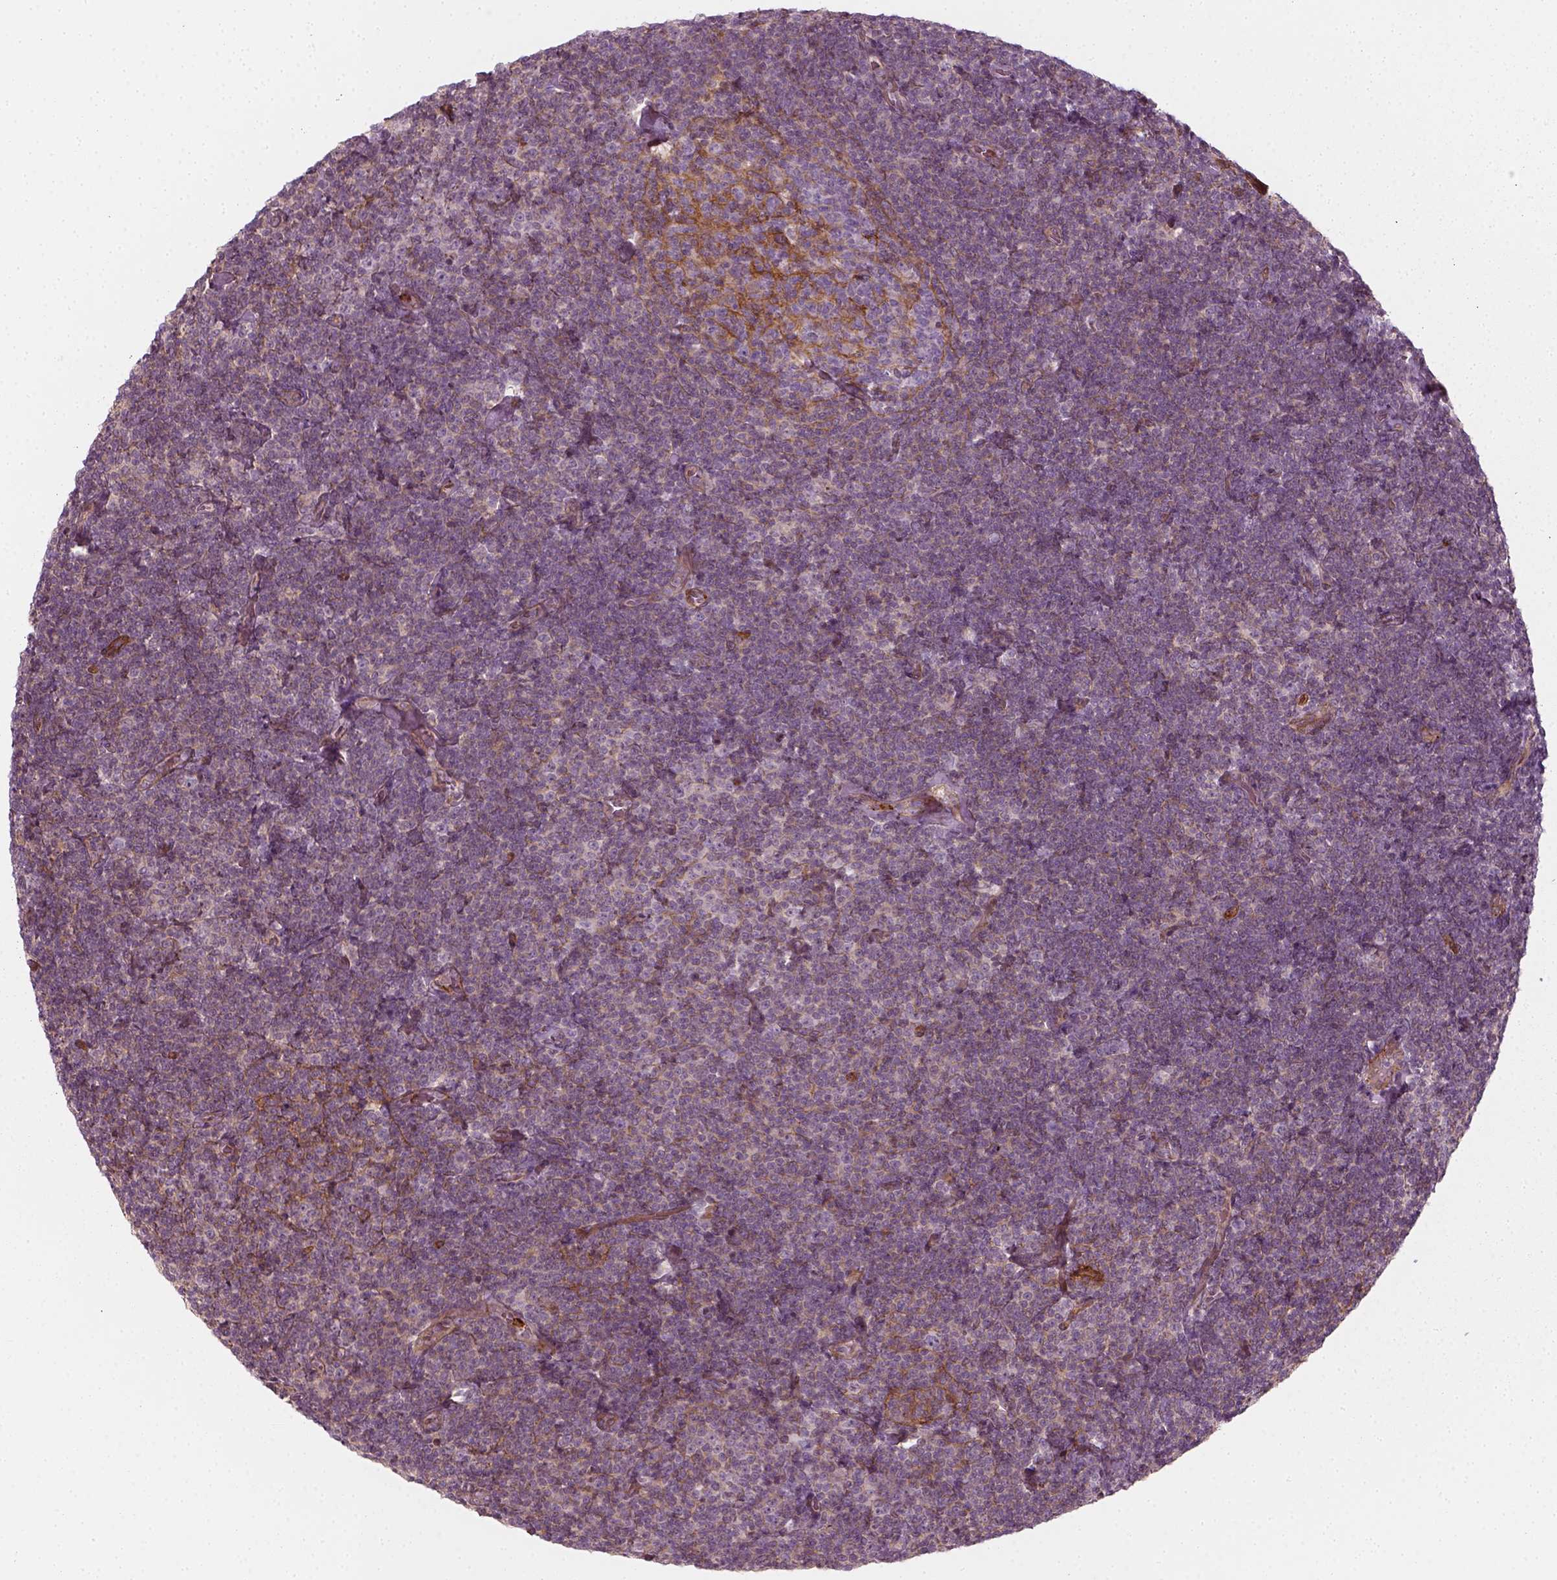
{"staining": {"intensity": "negative", "quantity": "none", "location": "none"}, "tissue": "lymphoma", "cell_type": "Tumor cells", "image_type": "cancer", "snomed": [{"axis": "morphology", "description": "Malignant lymphoma, non-Hodgkin's type, Low grade"}, {"axis": "topography", "description": "Lymph node"}], "caption": "The micrograph reveals no significant staining in tumor cells of malignant lymphoma, non-Hodgkin's type (low-grade). (DAB immunohistochemistry, high magnification).", "gene": "NPTN", "patient": {"sex": "male", "age": 81}}